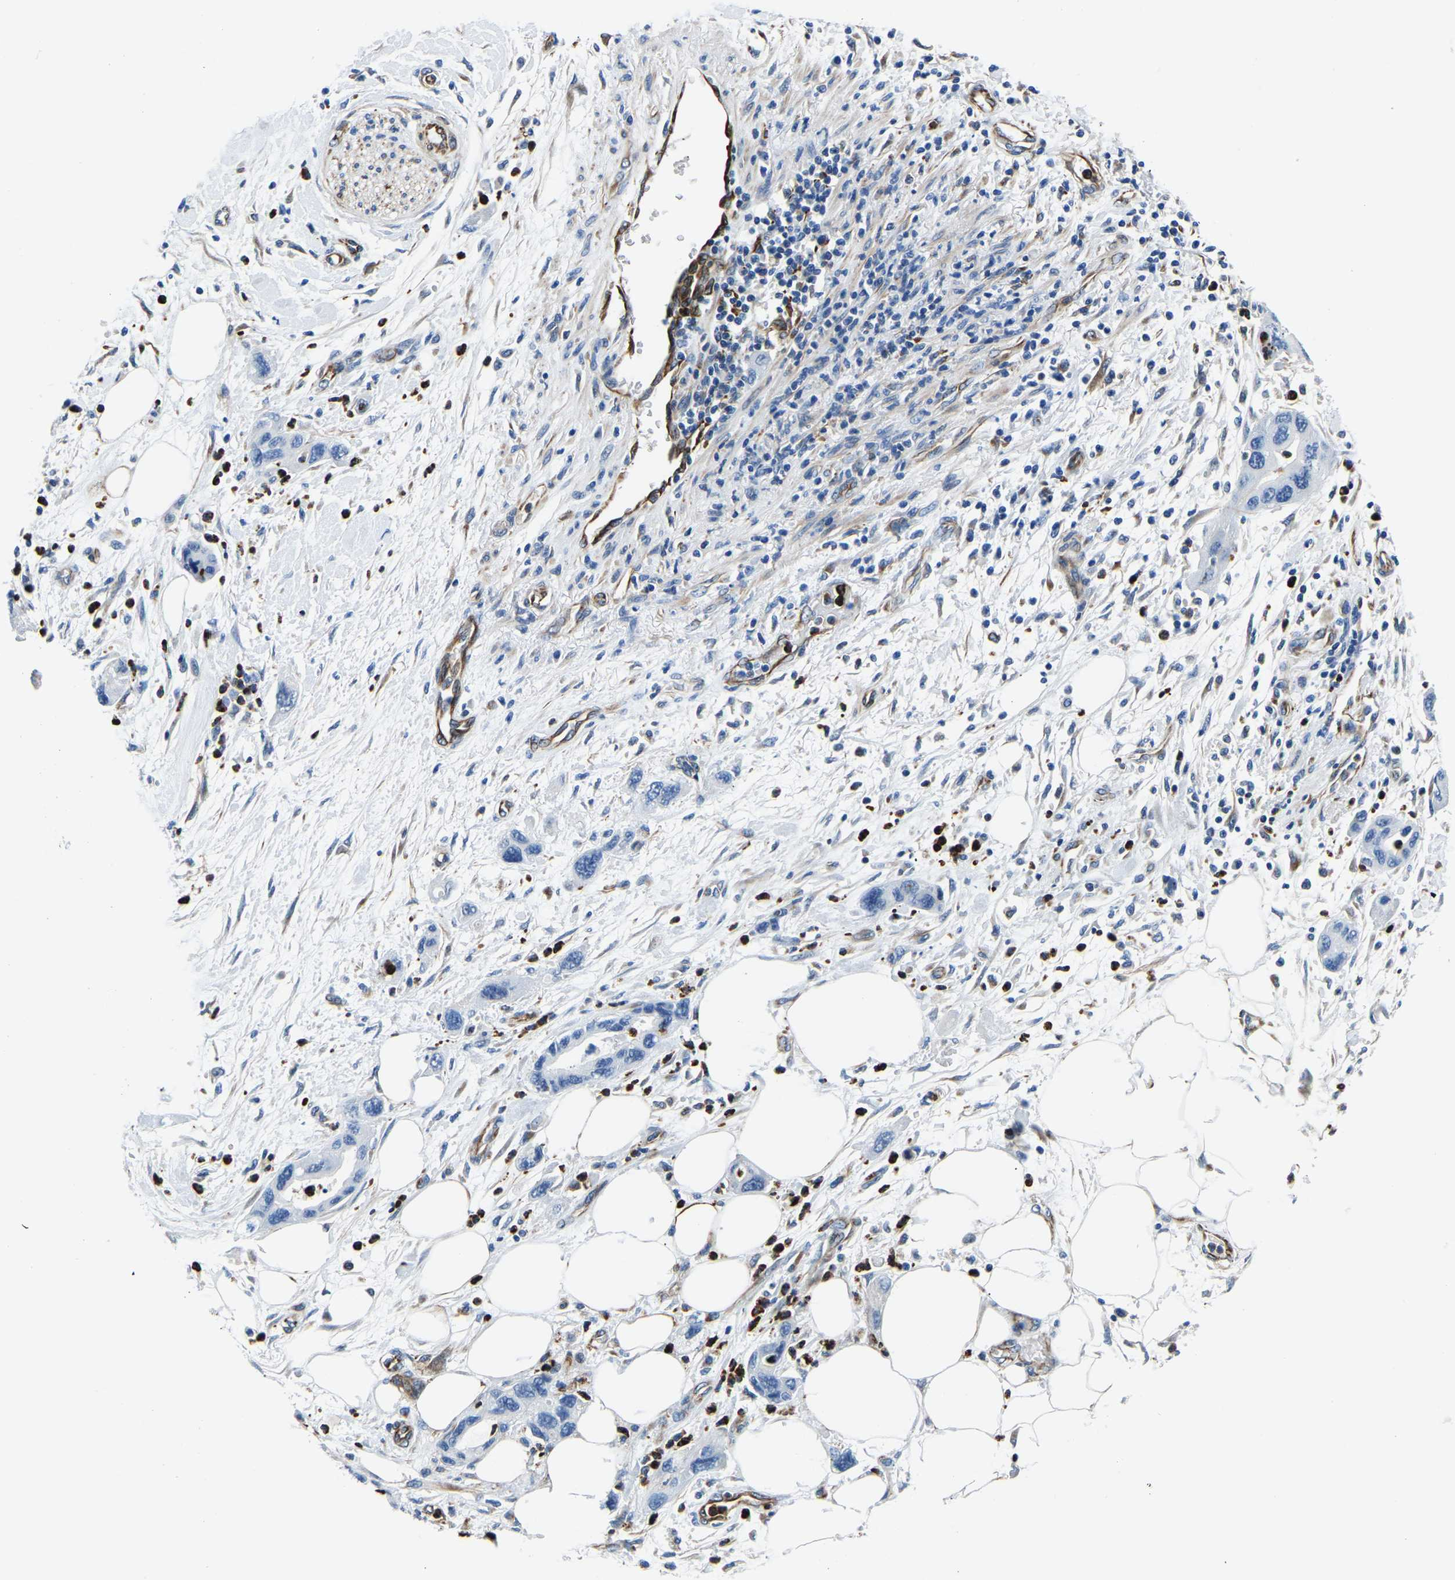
{"staining": {"intensity": "negative", "quantity": "none", "location": "none"}, "tissue": "pancreatic cancer", "cell_type": "Tumor cells", "image_type": "cancer", "snomed": [{"axis": "morphology", "description": "Normal tissue, NOS"}, {"axis": "morphology", "description": "Adenocarcinoma, NOS"}, {"axis": "topography", "description": "Pancreas"}], "caption": "Tumor cells are negative for brown protein staining in pancreatic adenocarcinoma.", "gene": "MS4A3", "patient": {"sex": "female", "age": 71}}